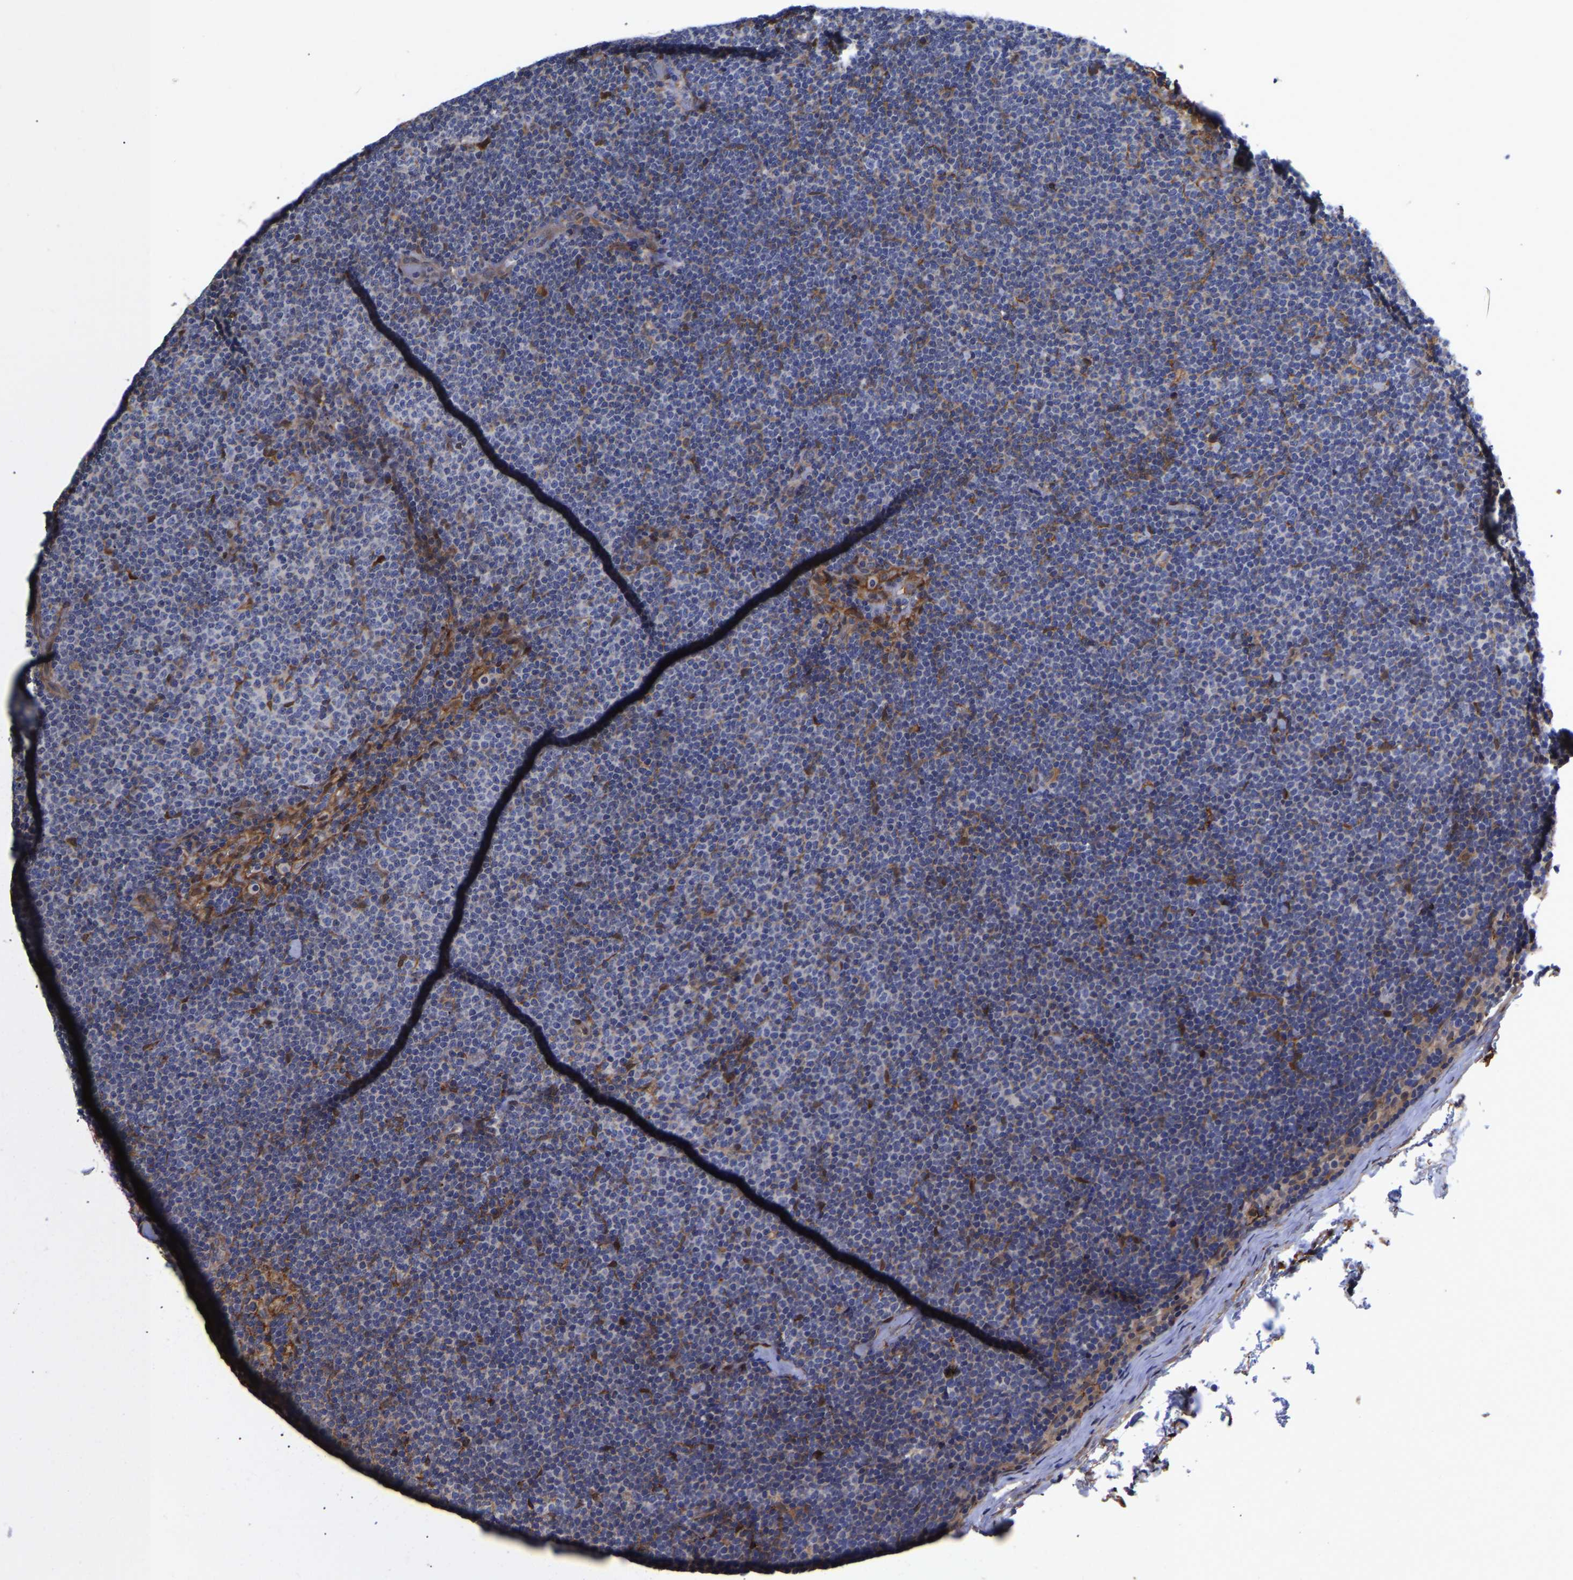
{"staining": {"intensity": "negative", "quantity": "none", "location": "none"}, "tissue": "lymphoma", "cell_type": "Tumor cells", "image_type": "cancer", "snomed": [{"axis": "morphology", "description": "Malignant lymphoma, non-Hodgkin's type, Low grade"}, {"axis": "topography", "description": "Lymph node"}], "caption": "Tumor cells show no significant protein staining in lymphoma. The staining is performed using DAB brown chromogen with nuclei counter-stained in using hematoxylin.", "gene": "LIF", "patient": {"sex": "female", "age": 53}}